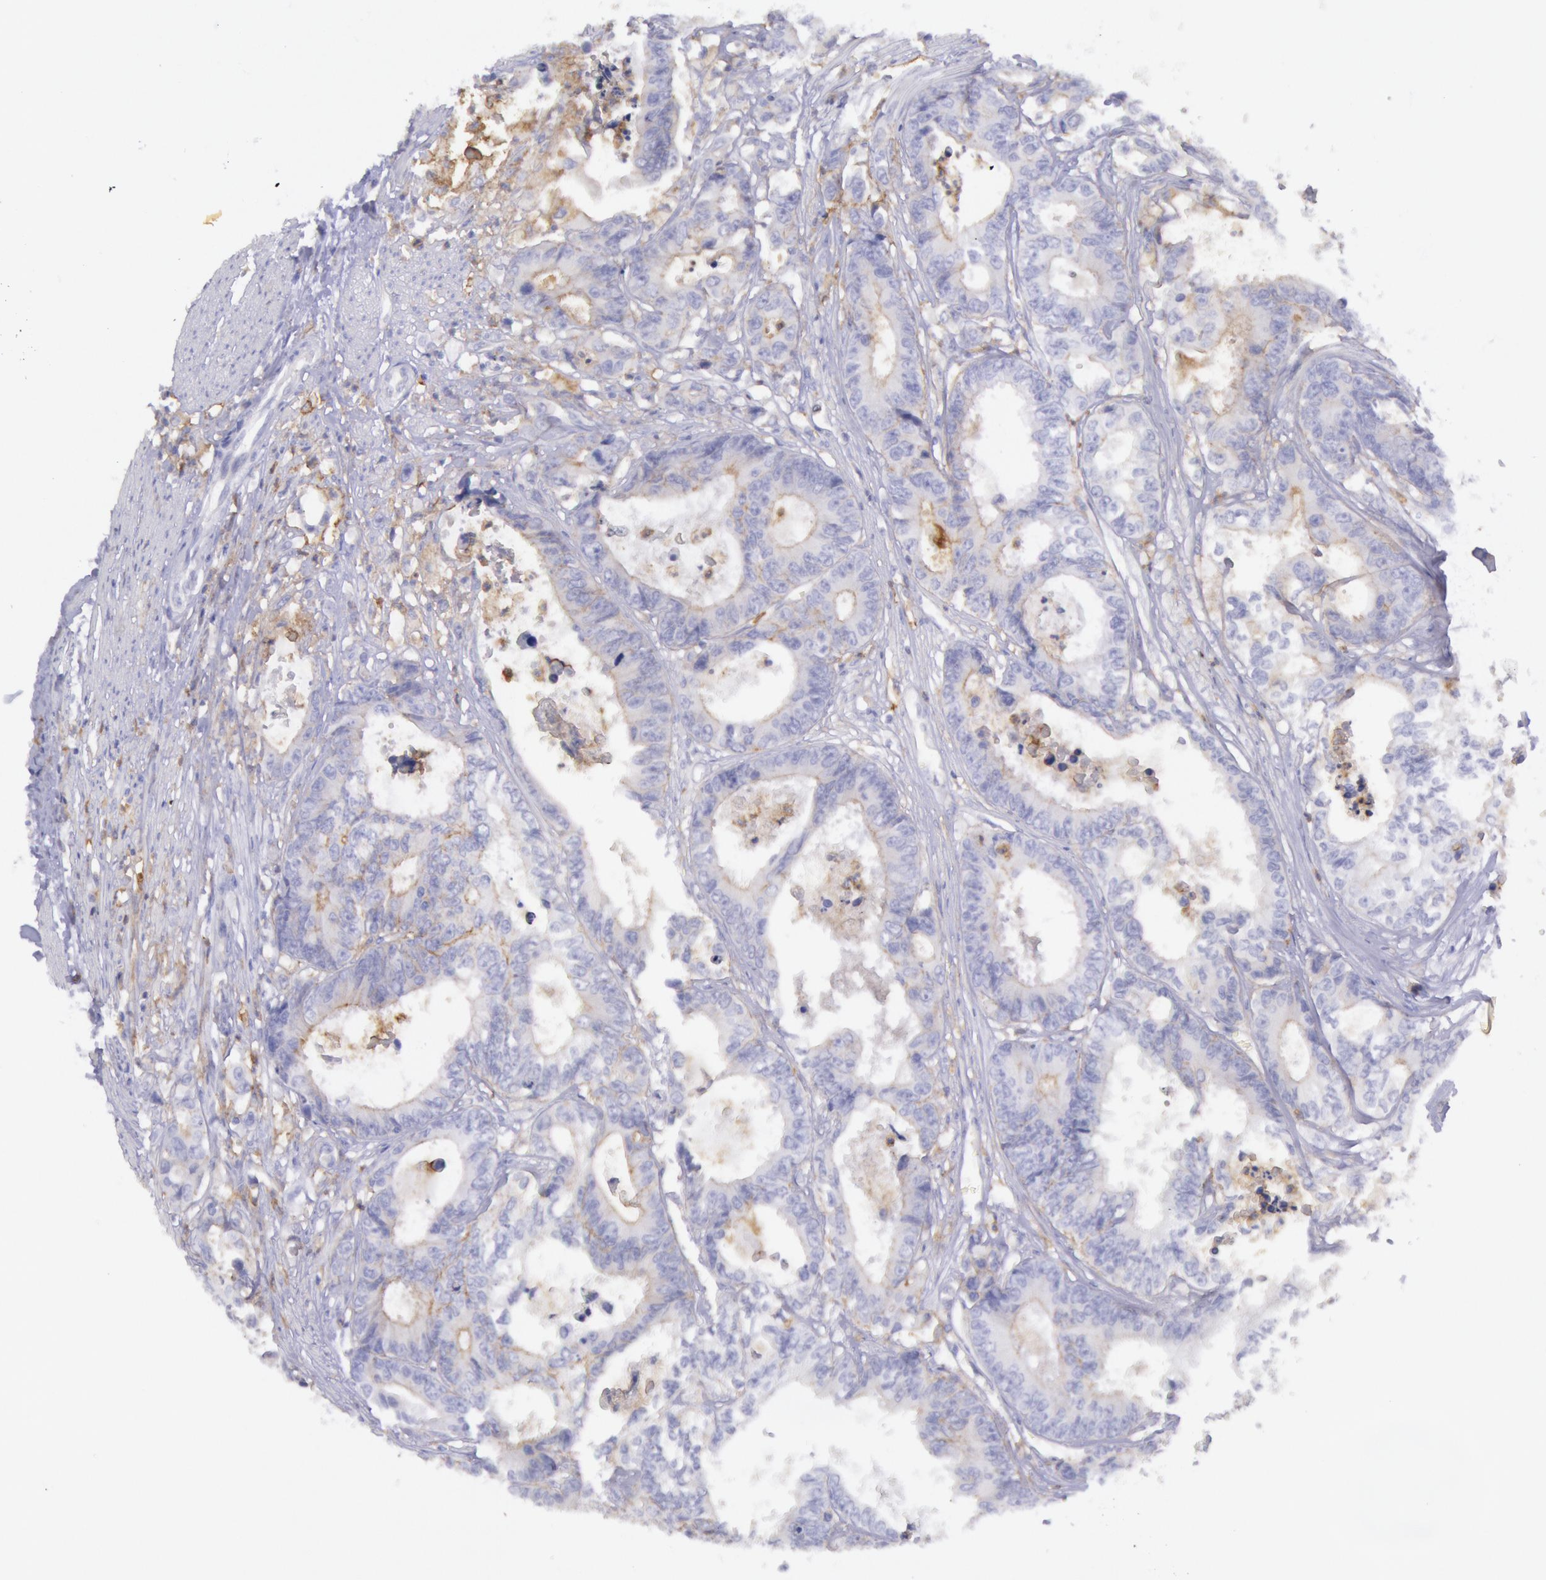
{"staining": {"intensity": "weak", "quantity": "<25%", "location": "cytoplasmic/membranous"}, "tissue": "colorectal cancer", "cell_type": "Tumor cells", "image_type": "cancer", "snomed": [{"axis": "morphology", "description": "Adenocarcinoma, NOS"}, {"axis": "topography", "description": "Rectum"}], "caption": "The histopathology image shows no staining of tumor cells in colorectal cancer (adenocarcinoma).", "gene": "LYN", "patient": {"sex": "female", "age": 98}}